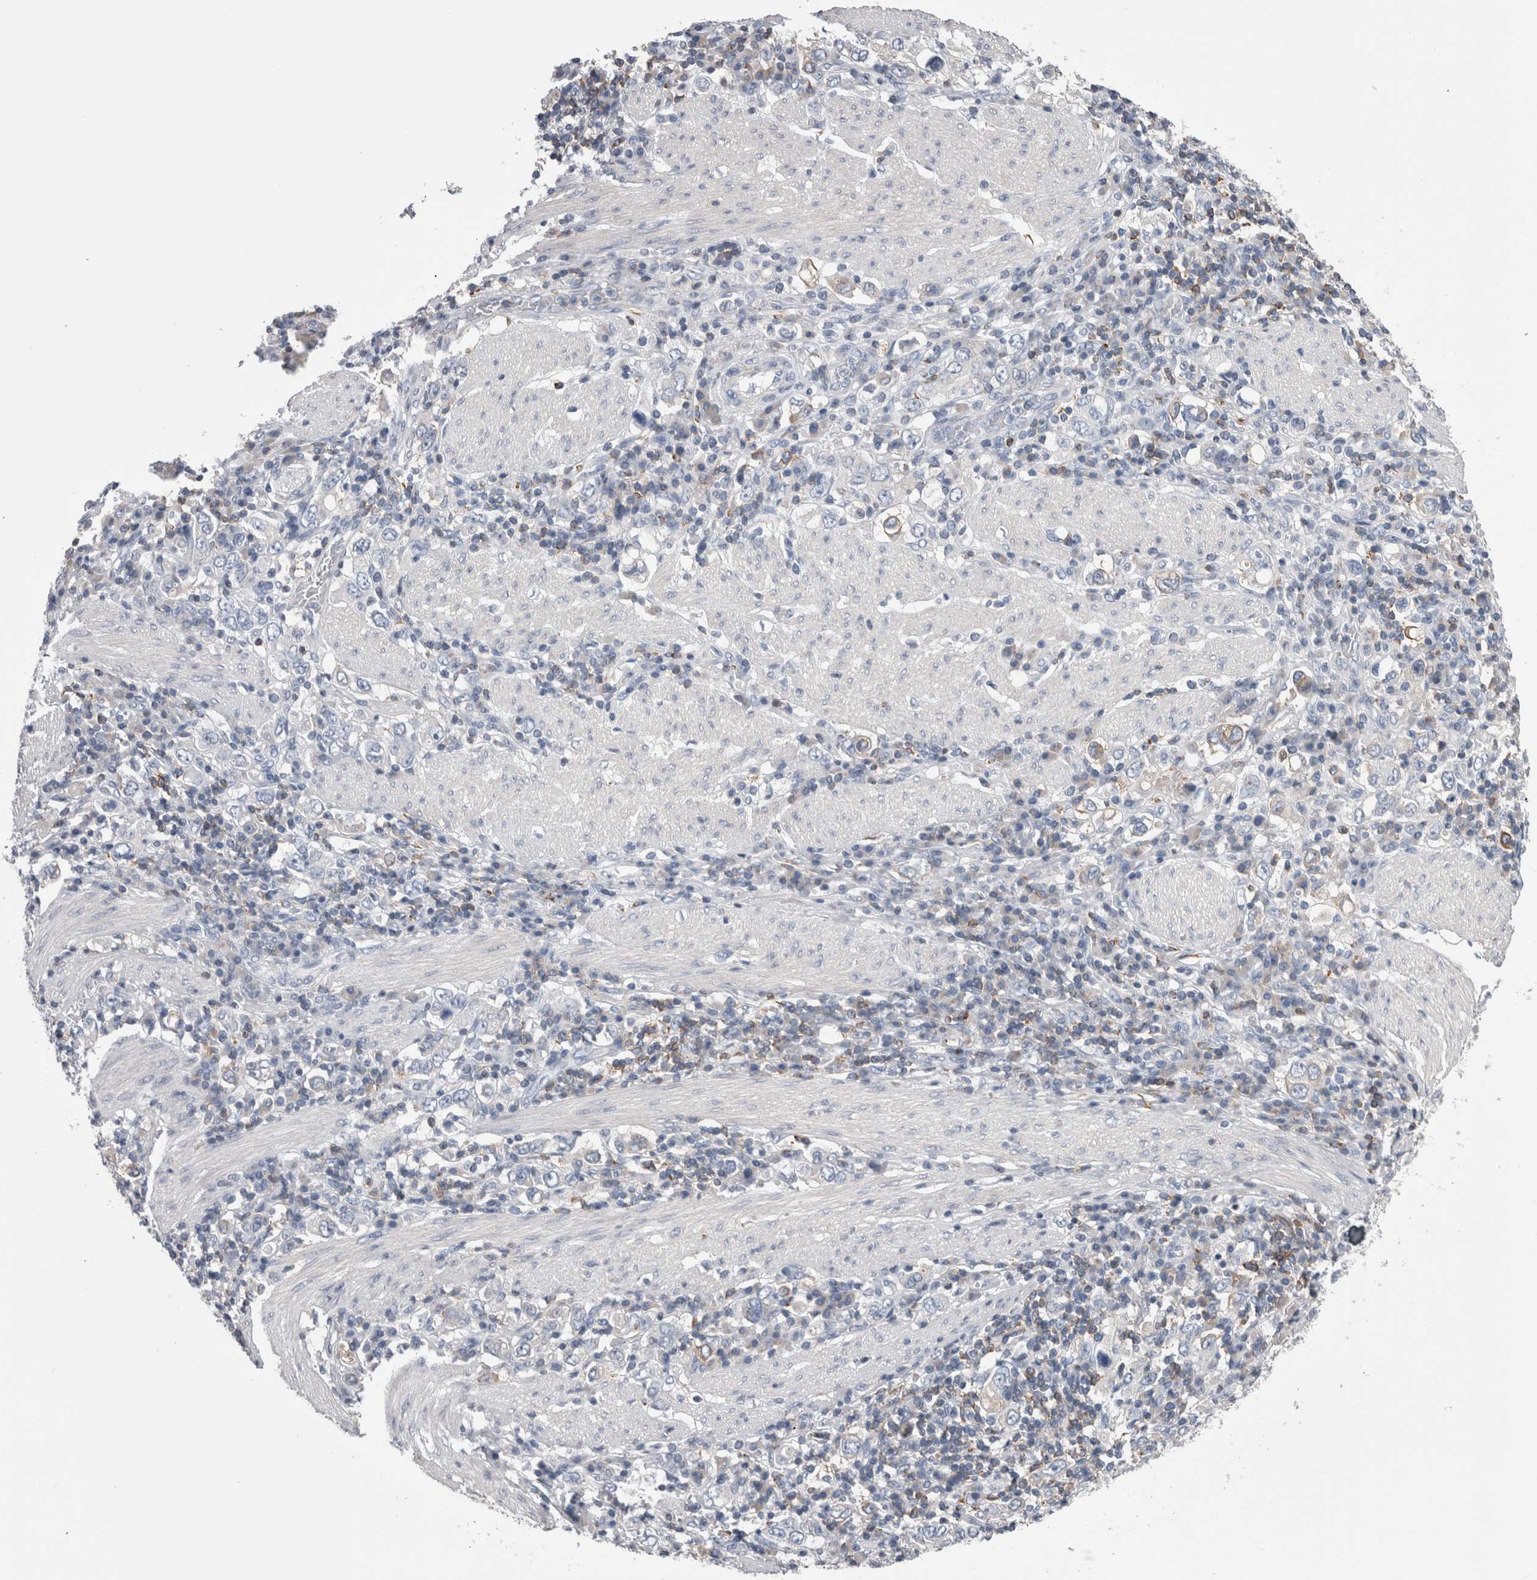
{"staining": {"intensity": "weak", "quantity": "<25%", "location": "cytoplasmic/membranous"}, "tissue": "stomach cancer", "cell_type": "Tumor cells", "image_type": "cancer", "snomed": [{"axis": "morphology", "description": "Adenocarcinoma, NOS"}, {"axis": "topography", "description": "Stomach, upper"}], "caption": "Immunohistochemical staining of adenocarcinoma (stomach) exhibits no significant expression in tumor cells. (Stains: DAB (3,3'-diaminobenzidine) immunohistochemistry with hematoxylin counter stain, Microscopy: brightfield microscopy at high magnification).", "gene": "DCTN6", "patient": {"sex": "male", "age": 62}}